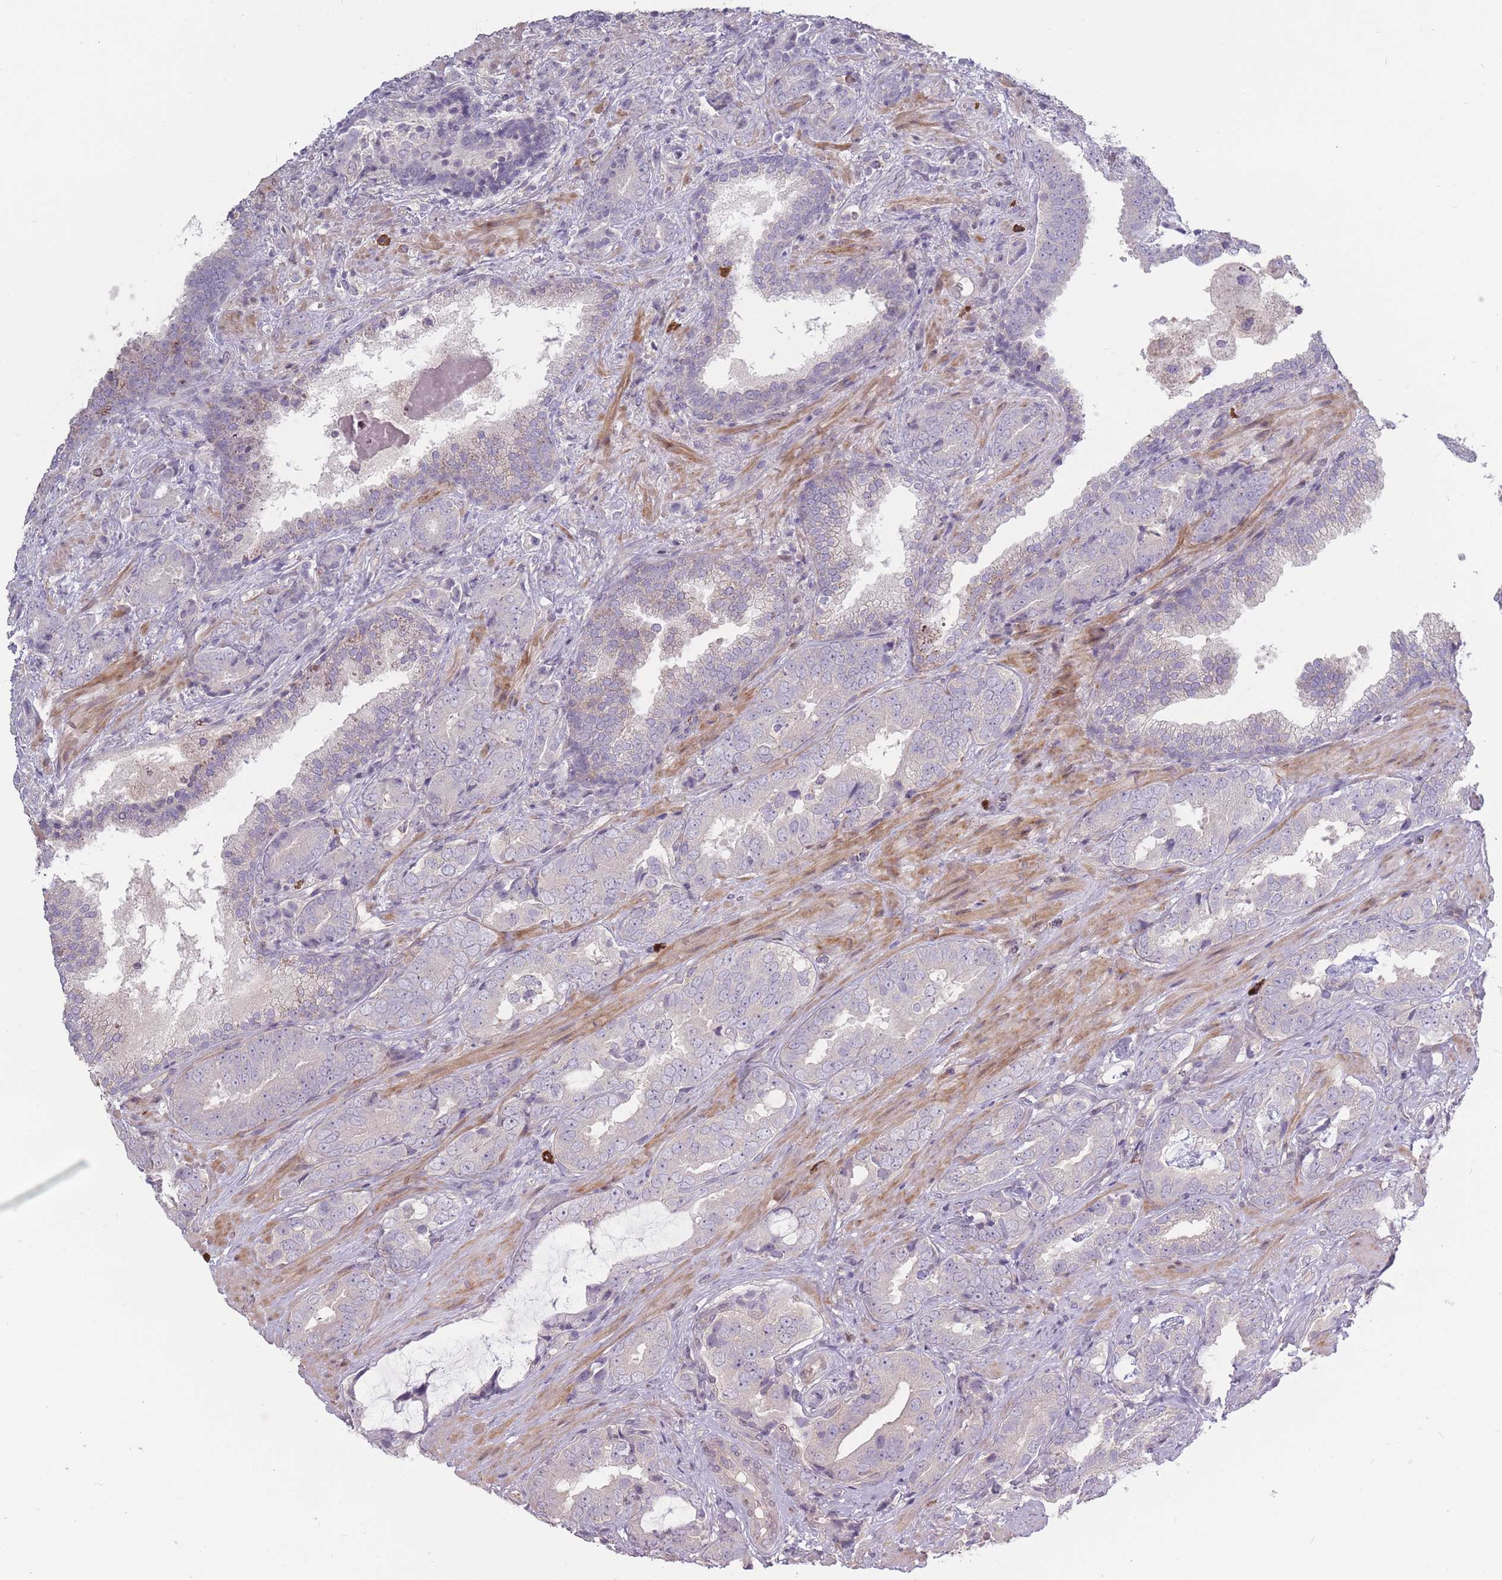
{"staining": {"intensity": "negative", "quantity": "none", "location": "none"}, "tissue": "prostate cancer", "cell_type": "Tumor cells", "image_type": "cancer", "snomed": [{"axis": "morphology", "description": "Adenocarcinoma, High grade"}, {"axis": "topography", "description": "Prostate"}], "caption": "Micrograph shows no protein positivity in tumor cells of prostate adenocarcinoma (high-grade) tissue.", "gene": "TET3", "patient": {"sex": "male", "age": 71}}